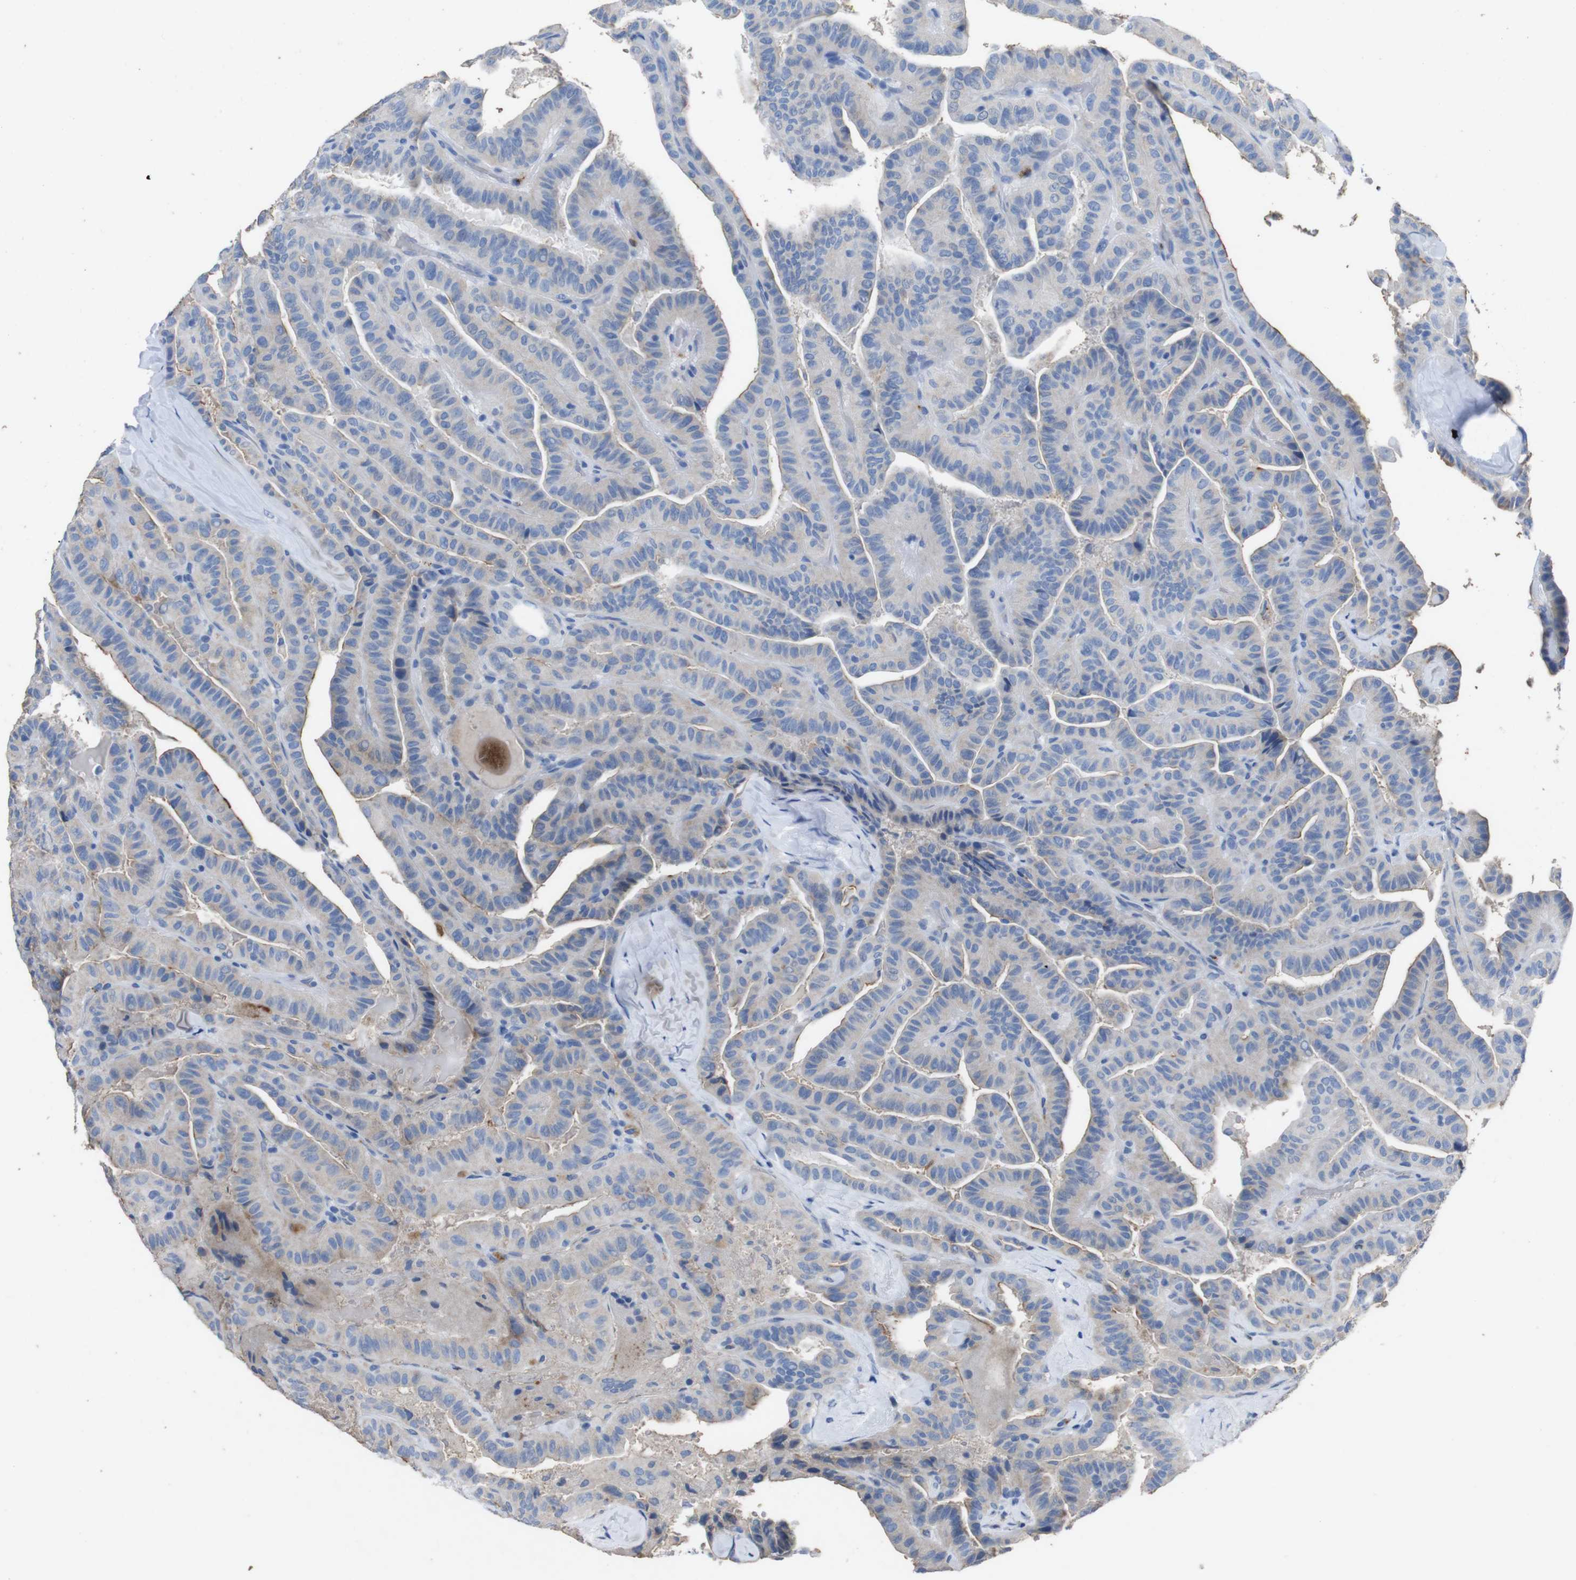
{"staining": {"intensity": "weak", "quantity": "25%-75%", "location": "cytoplasmic/membranous"}, "tissue": "thyroid cancer", "cell_type": "Tumor cells", "image_type": "cancer", "snomed": [{"axis": "morphology", "description": "Papillary adenocarcinoma, NOS"}, {"axis": "topography", "description": "Thyroid gland"}], "caption": "Protein expression analysis of human thyroid cancer reveals weak cytoplasmic/membranous expression in approximately 25%-75% of tumor cells. (brown staining indicates protein expression, while blue staining denotes nuclei).", "gene": "GJB2", "patient": {"sex": "male", "age": 77}}